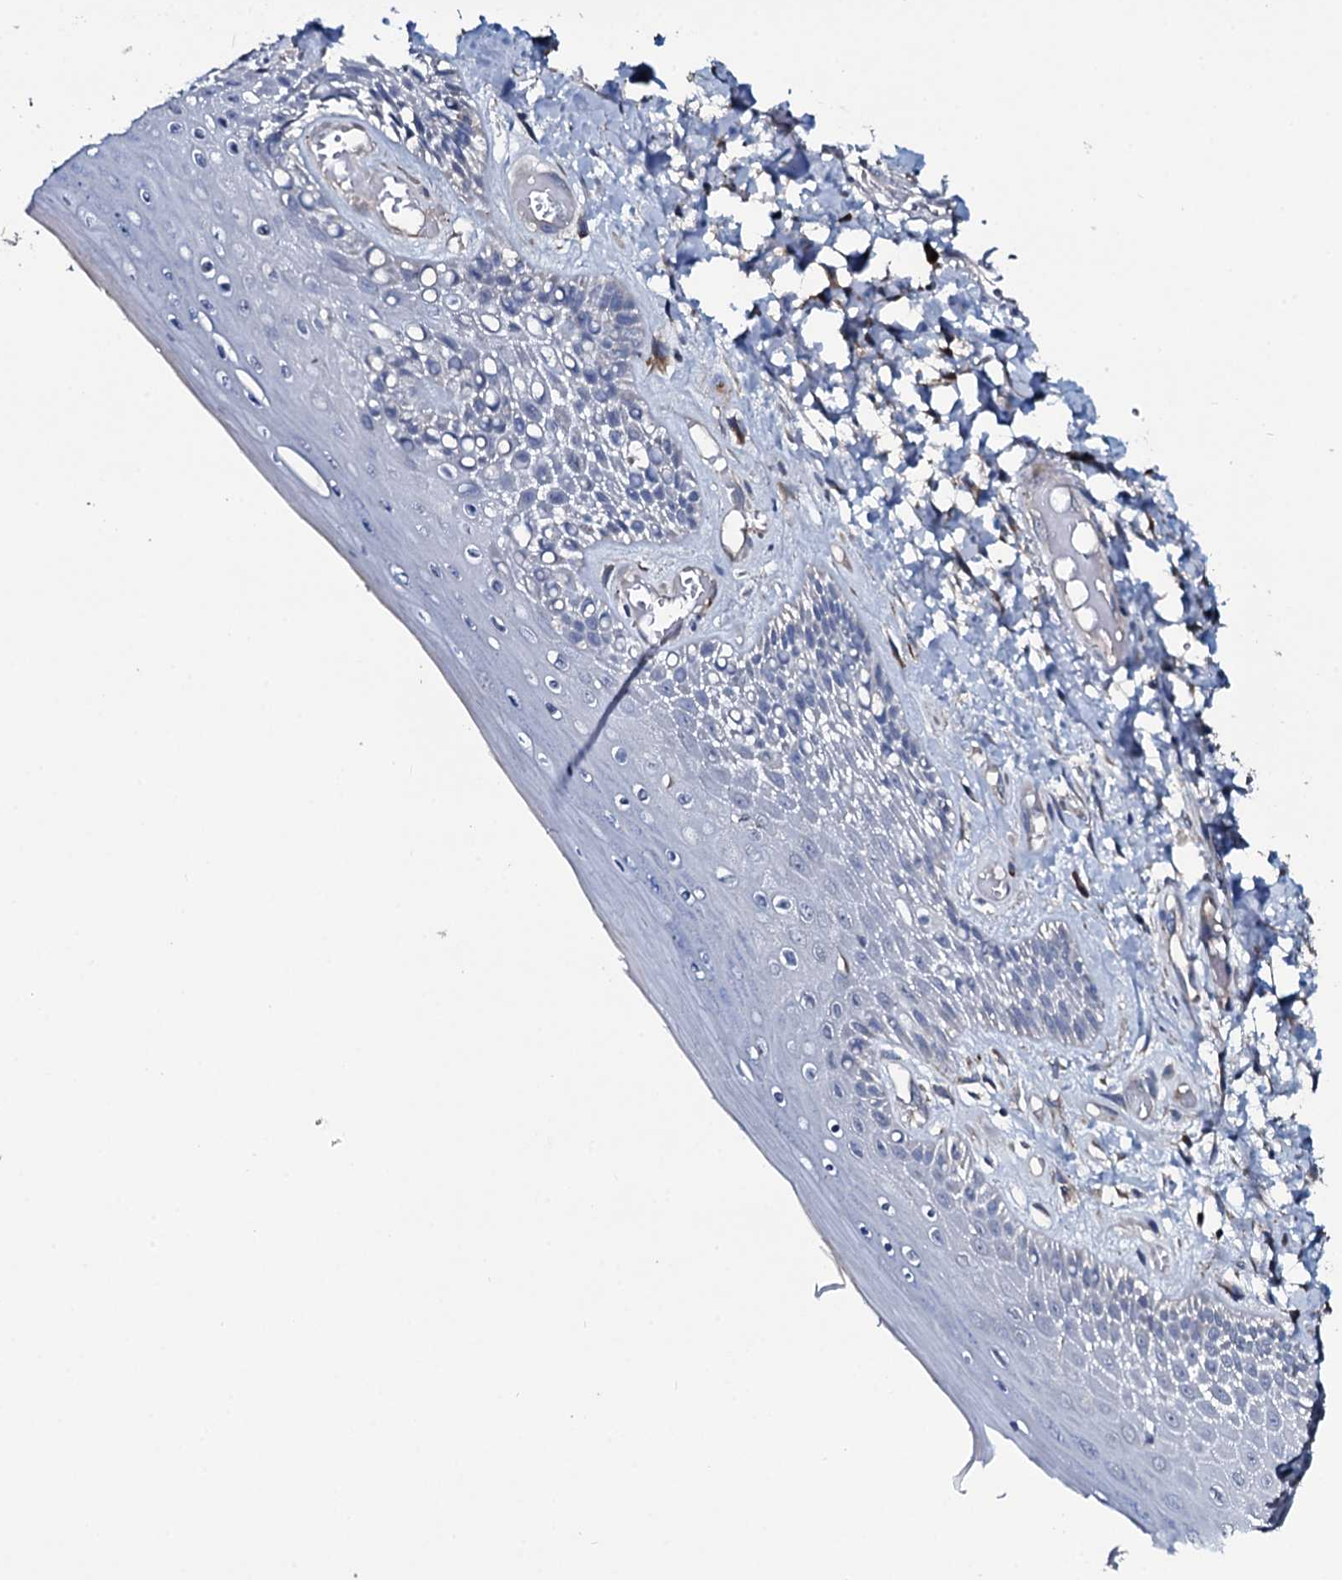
{"staining": {"intensity": "negative", "quantity": "none", "location": "none"}, "tissue": "skin", "cell_type": "Epidermal cells", "image_type": "normal", "snomed": [{"axis": "morphology", "description": "Normal tissue, NOS"}, {"axis": "topography", "description": "Anal"}], "caption": "Human skin stained for a protein using immunohistochemistry displays no expression in epidermal cells.", "gene": "IL12B", "patient": {"sex": "male", "age": 78}}